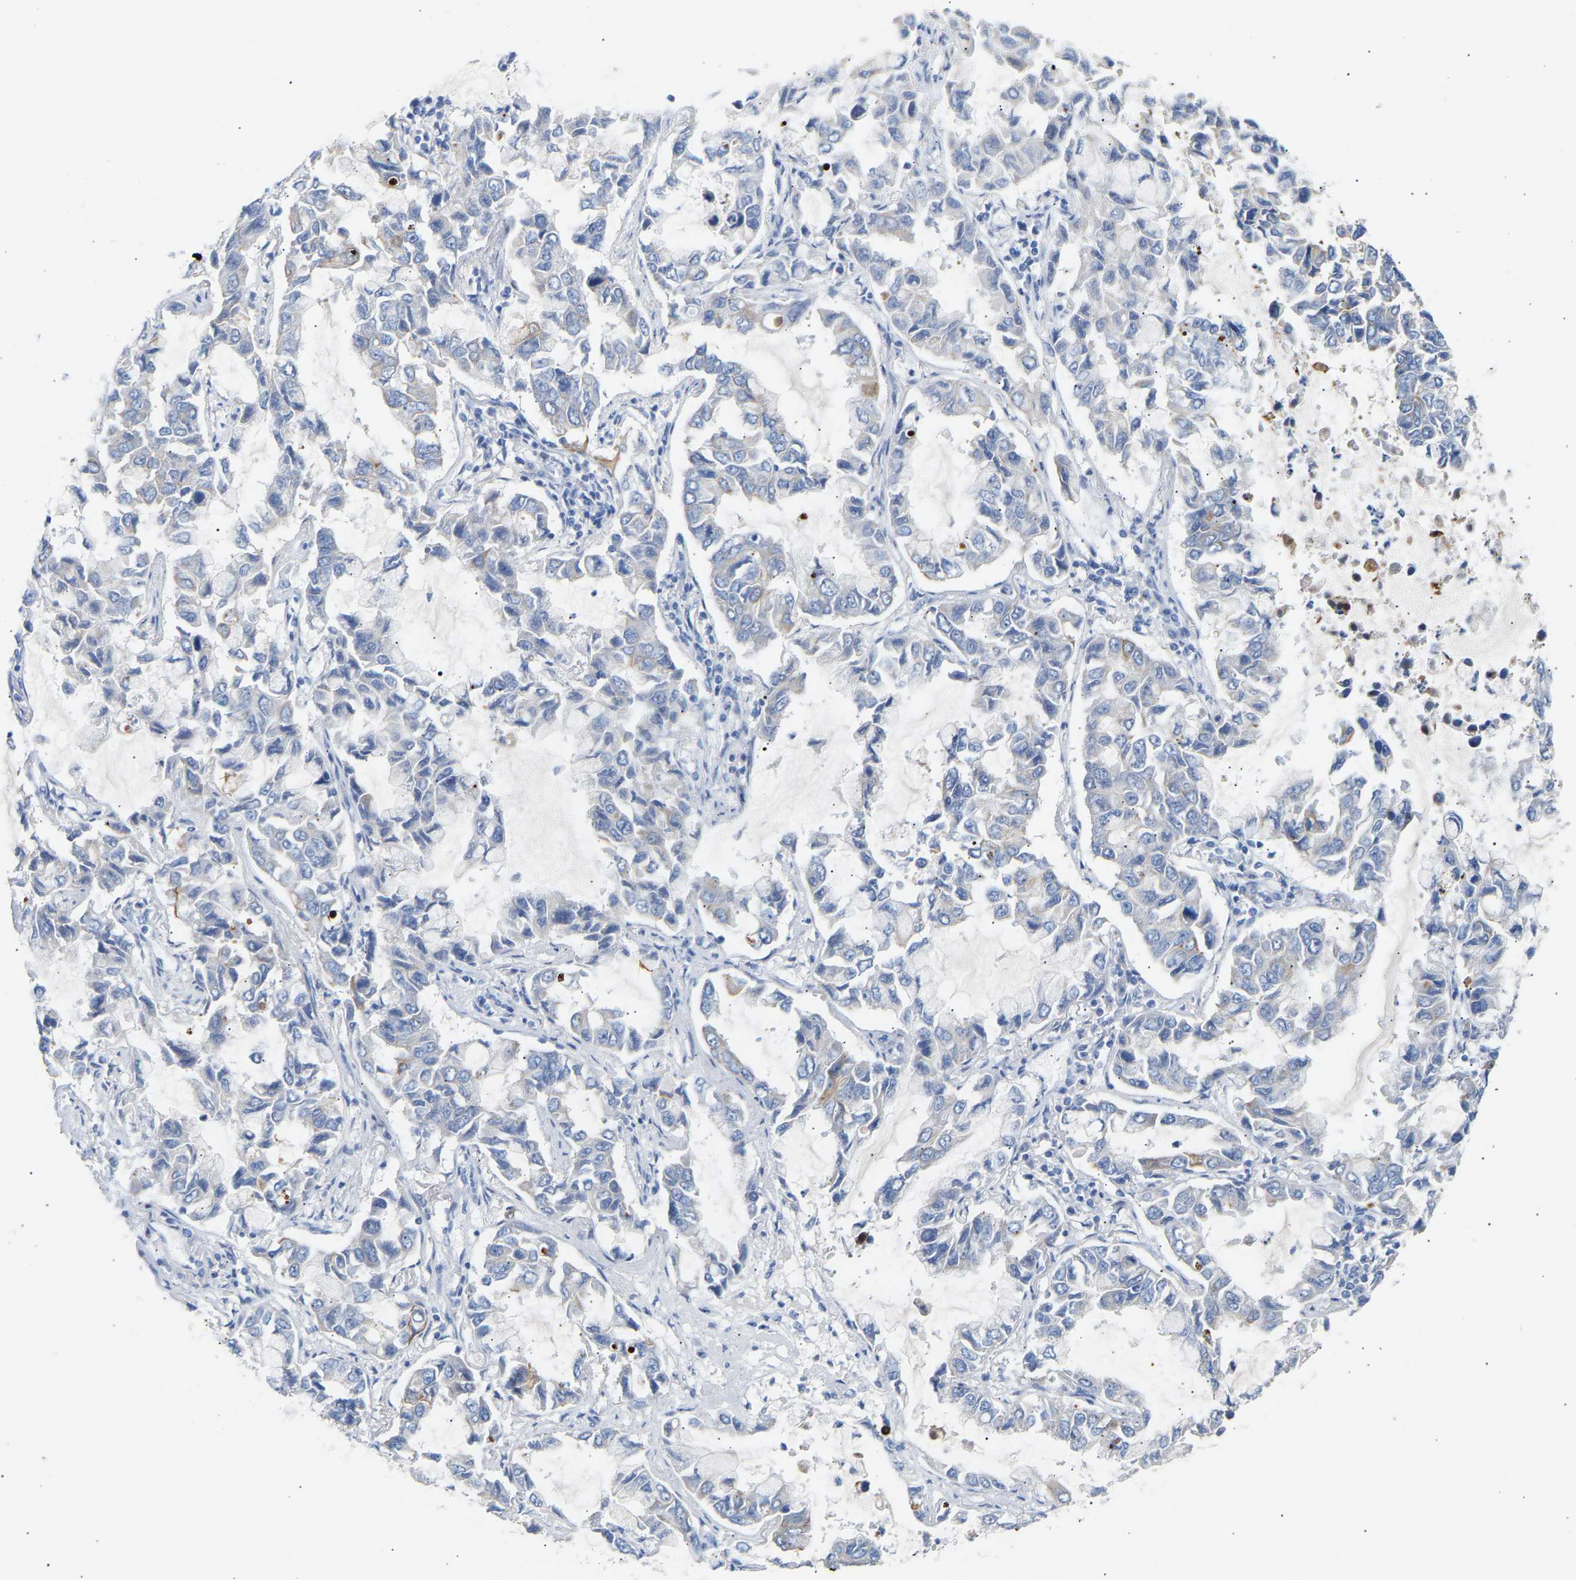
{"staining": {"intensity": "negative", "quantity": "none", "location": "none"}, "tissue": "lung cancer", "cell_type": "Tumor cells", "image_type": "cancer", "snomed": [{"axis": "morphology", "description": "Adenocarcinoma, NOS"}, {"axis": "topography", "description": "Lung"}], "caption": "Micrograph shows no significant protein staining in tumor cells of adenocarcinoma (lung).", "gene": "PEX1", "patient": {"sex": "male", "age": 64}}